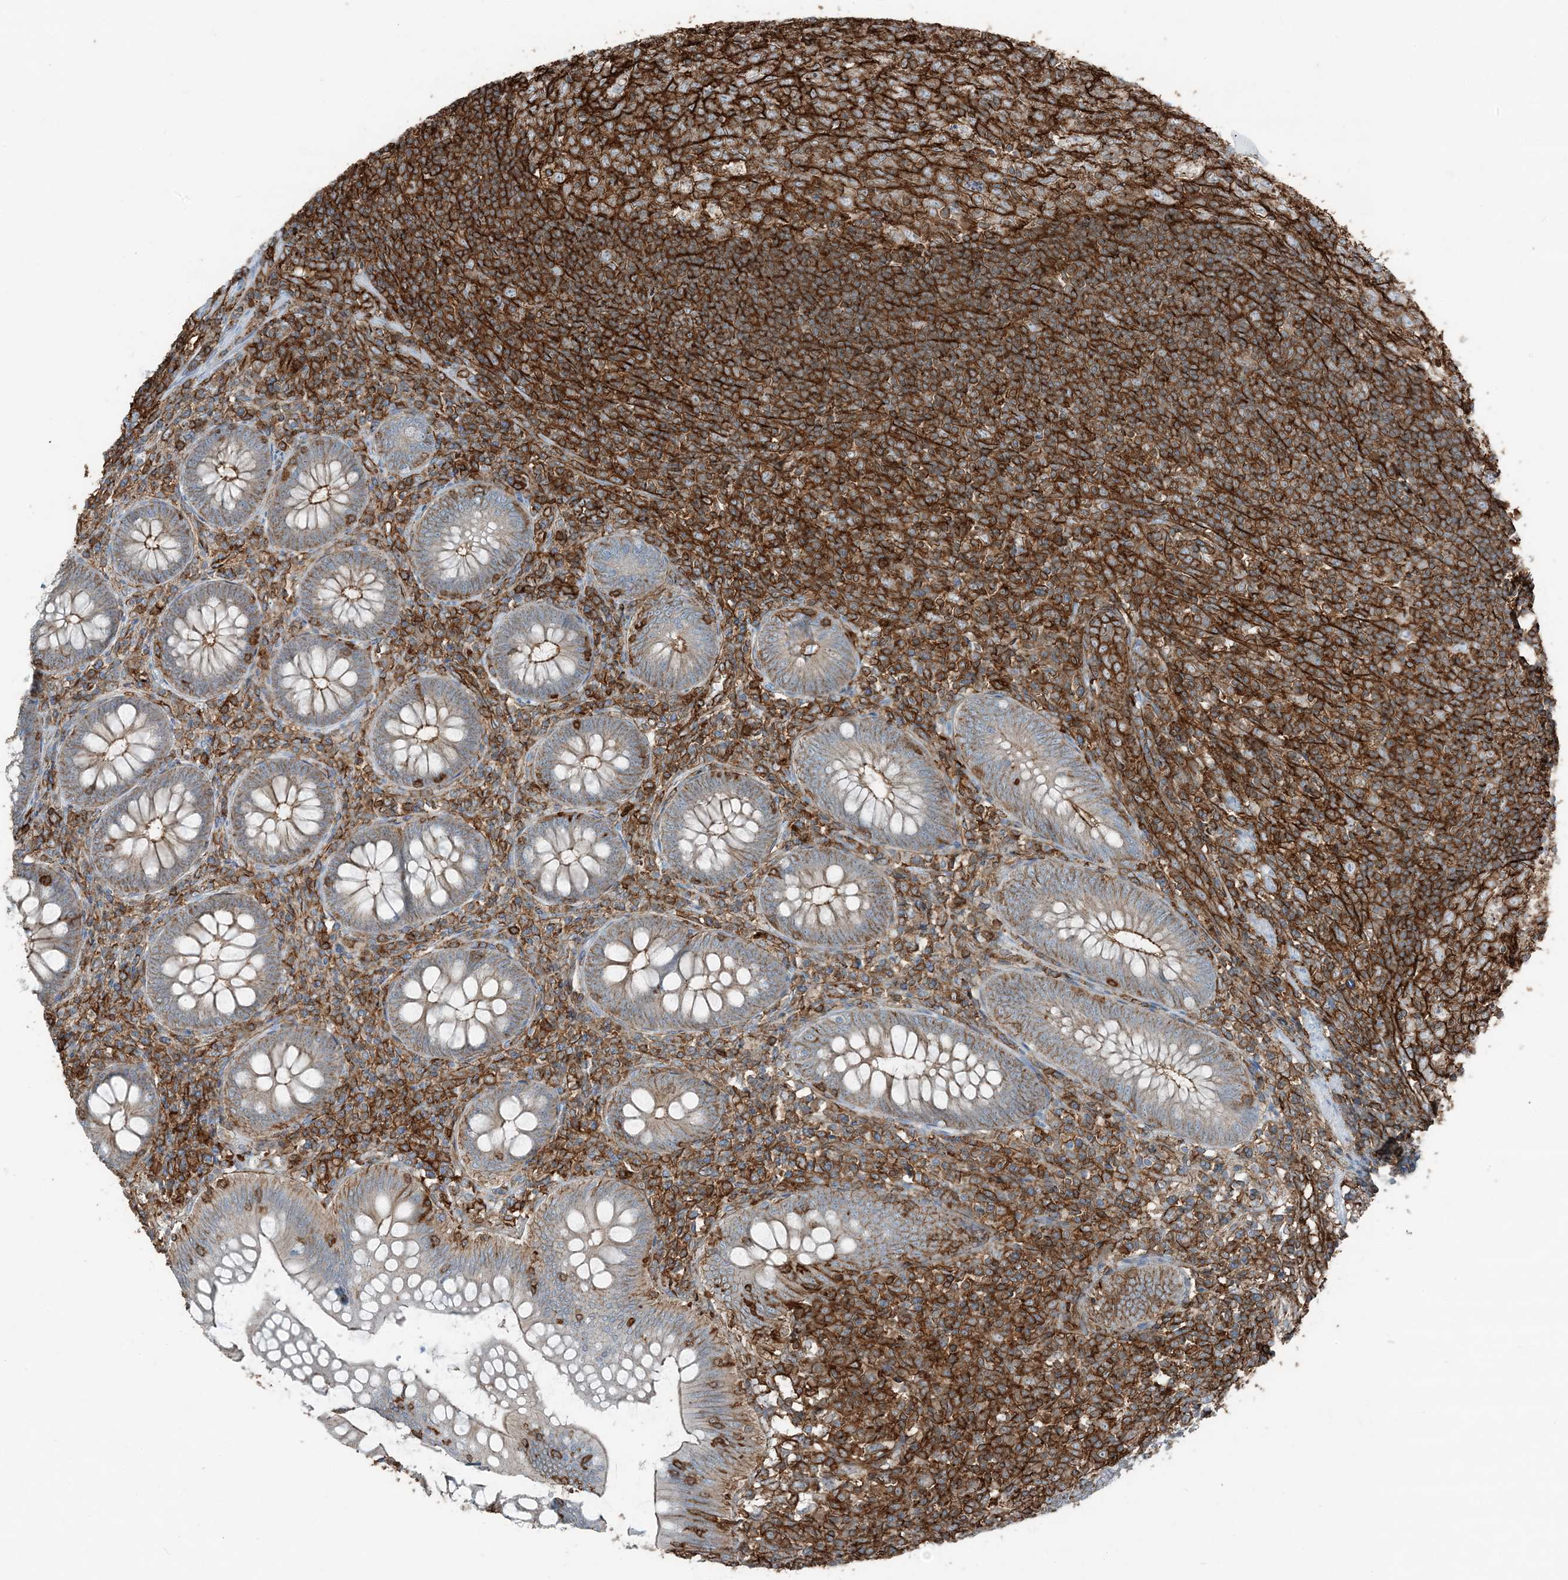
{"staining": {"intensity": "moderate", "quantity": "25%-75%", "location": "cytoplasmic/membranous"}, "tissue": "appendix", "cell_type": "Glandular cells", "image_type": "normal", "snomed": [{"axis": "morphology", "description": "Normal tissue, NOS"}, {"axis": "topography", "description": "Appendix"}], "caption": "Immunohistochemistry of unremarkable human appendix displays medium levels of moderate cytoplasmic/membranous positivity in approximately 25%-75% of glandular cells. (Brightfield microscopy of DAB IHC at high magnification).", "gene": "APOBEC3C", "patient": {"sex": "male", "age": 14}}